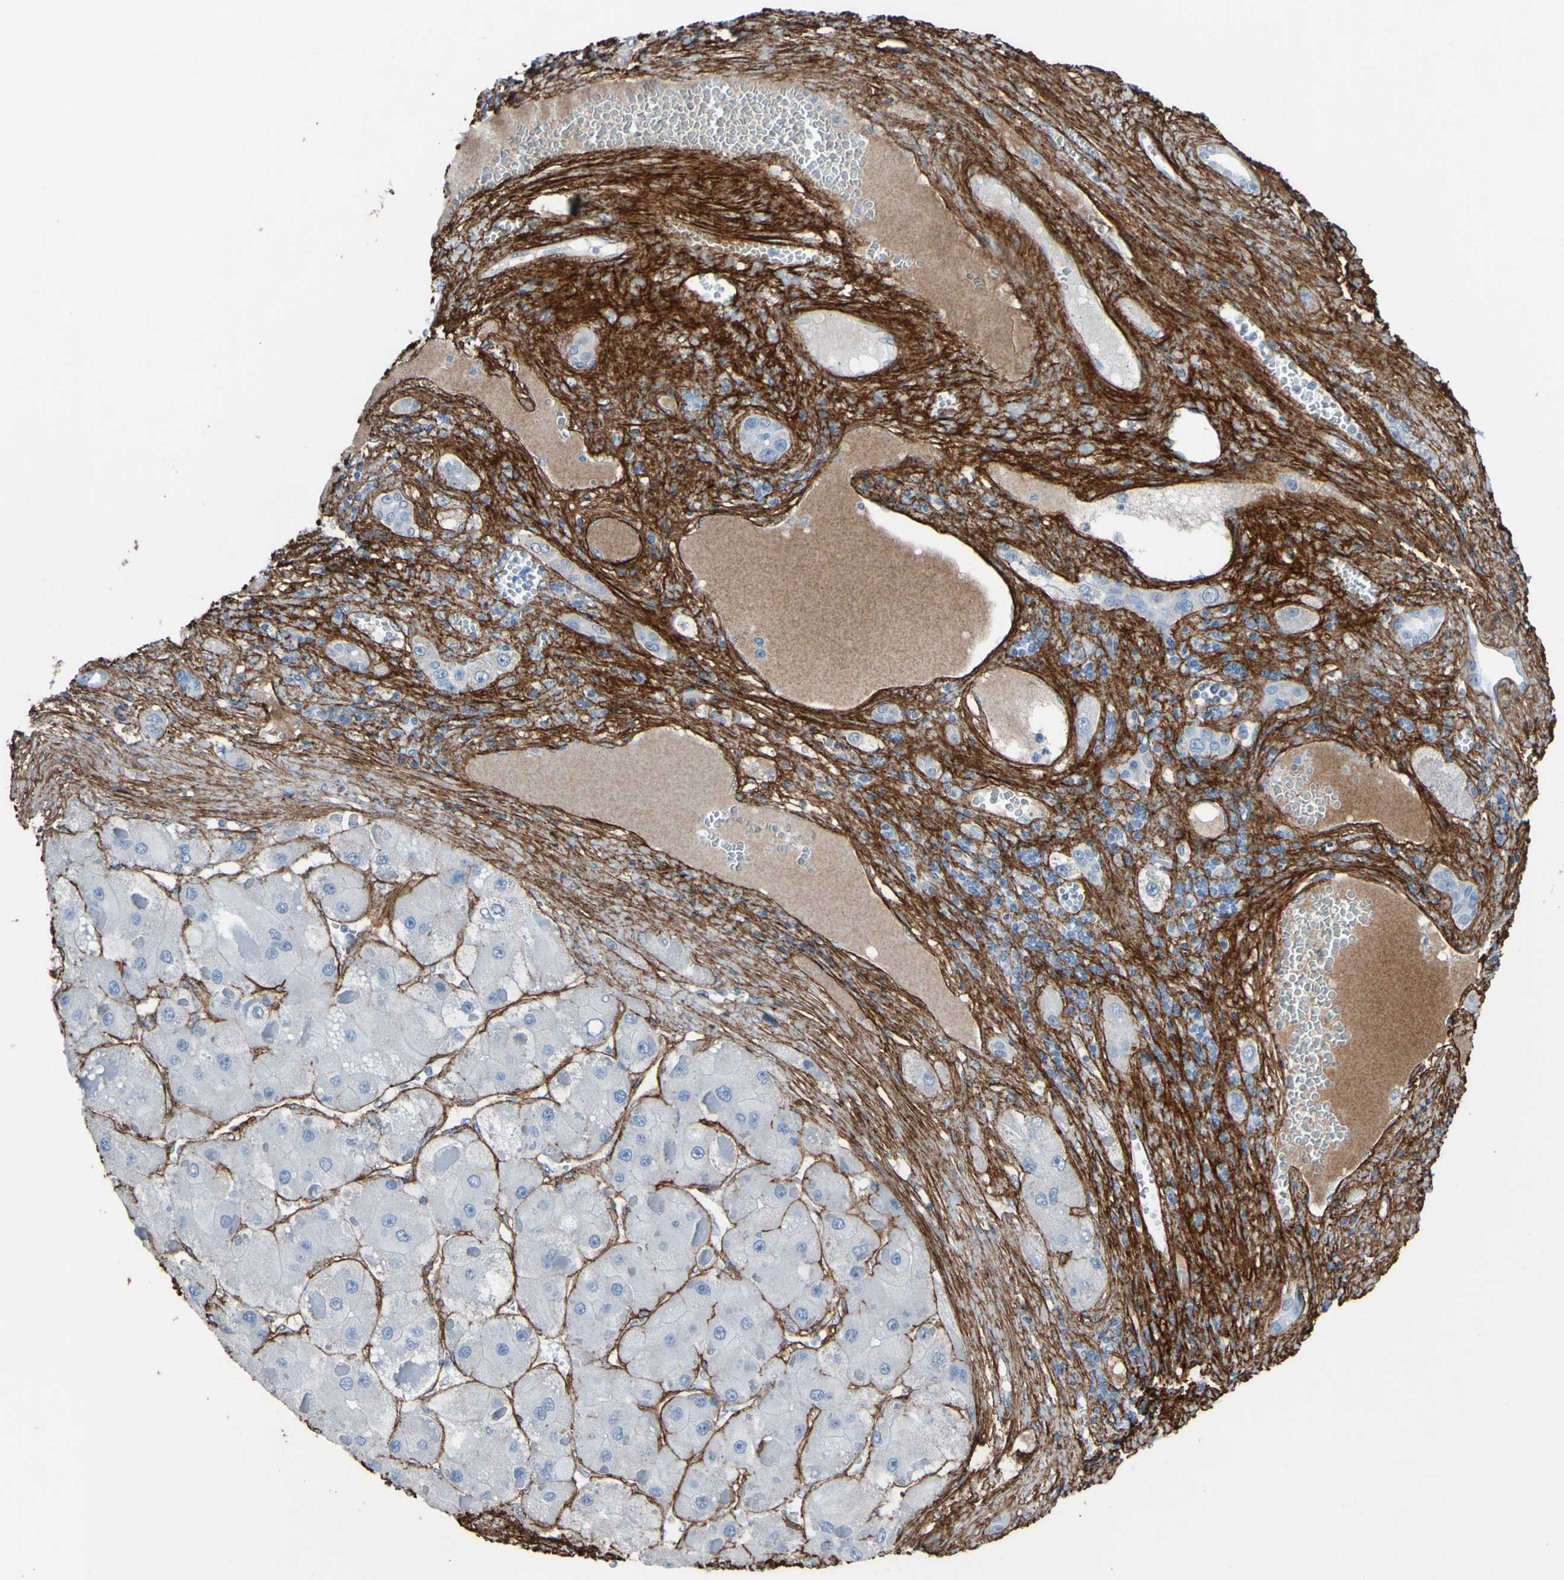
{"staining": {"intensity": "negative", "quantity": "none", "location": "none"}, "tissue": "liver cancer", "cell_type": "Tumor cells", "image_type": "cancer", "snomed": [{"axis": "morphology", "description": "Carcinoma, Hepatocellular, NOS"}, {"axis": "topography", "description": "Liver"}], "caption": "Tumor cells show no significant protein staining in hepatocellular carcinoma (liver).", "gene": "COL4A2", "patient": {"sex": "female", "age": 73}}